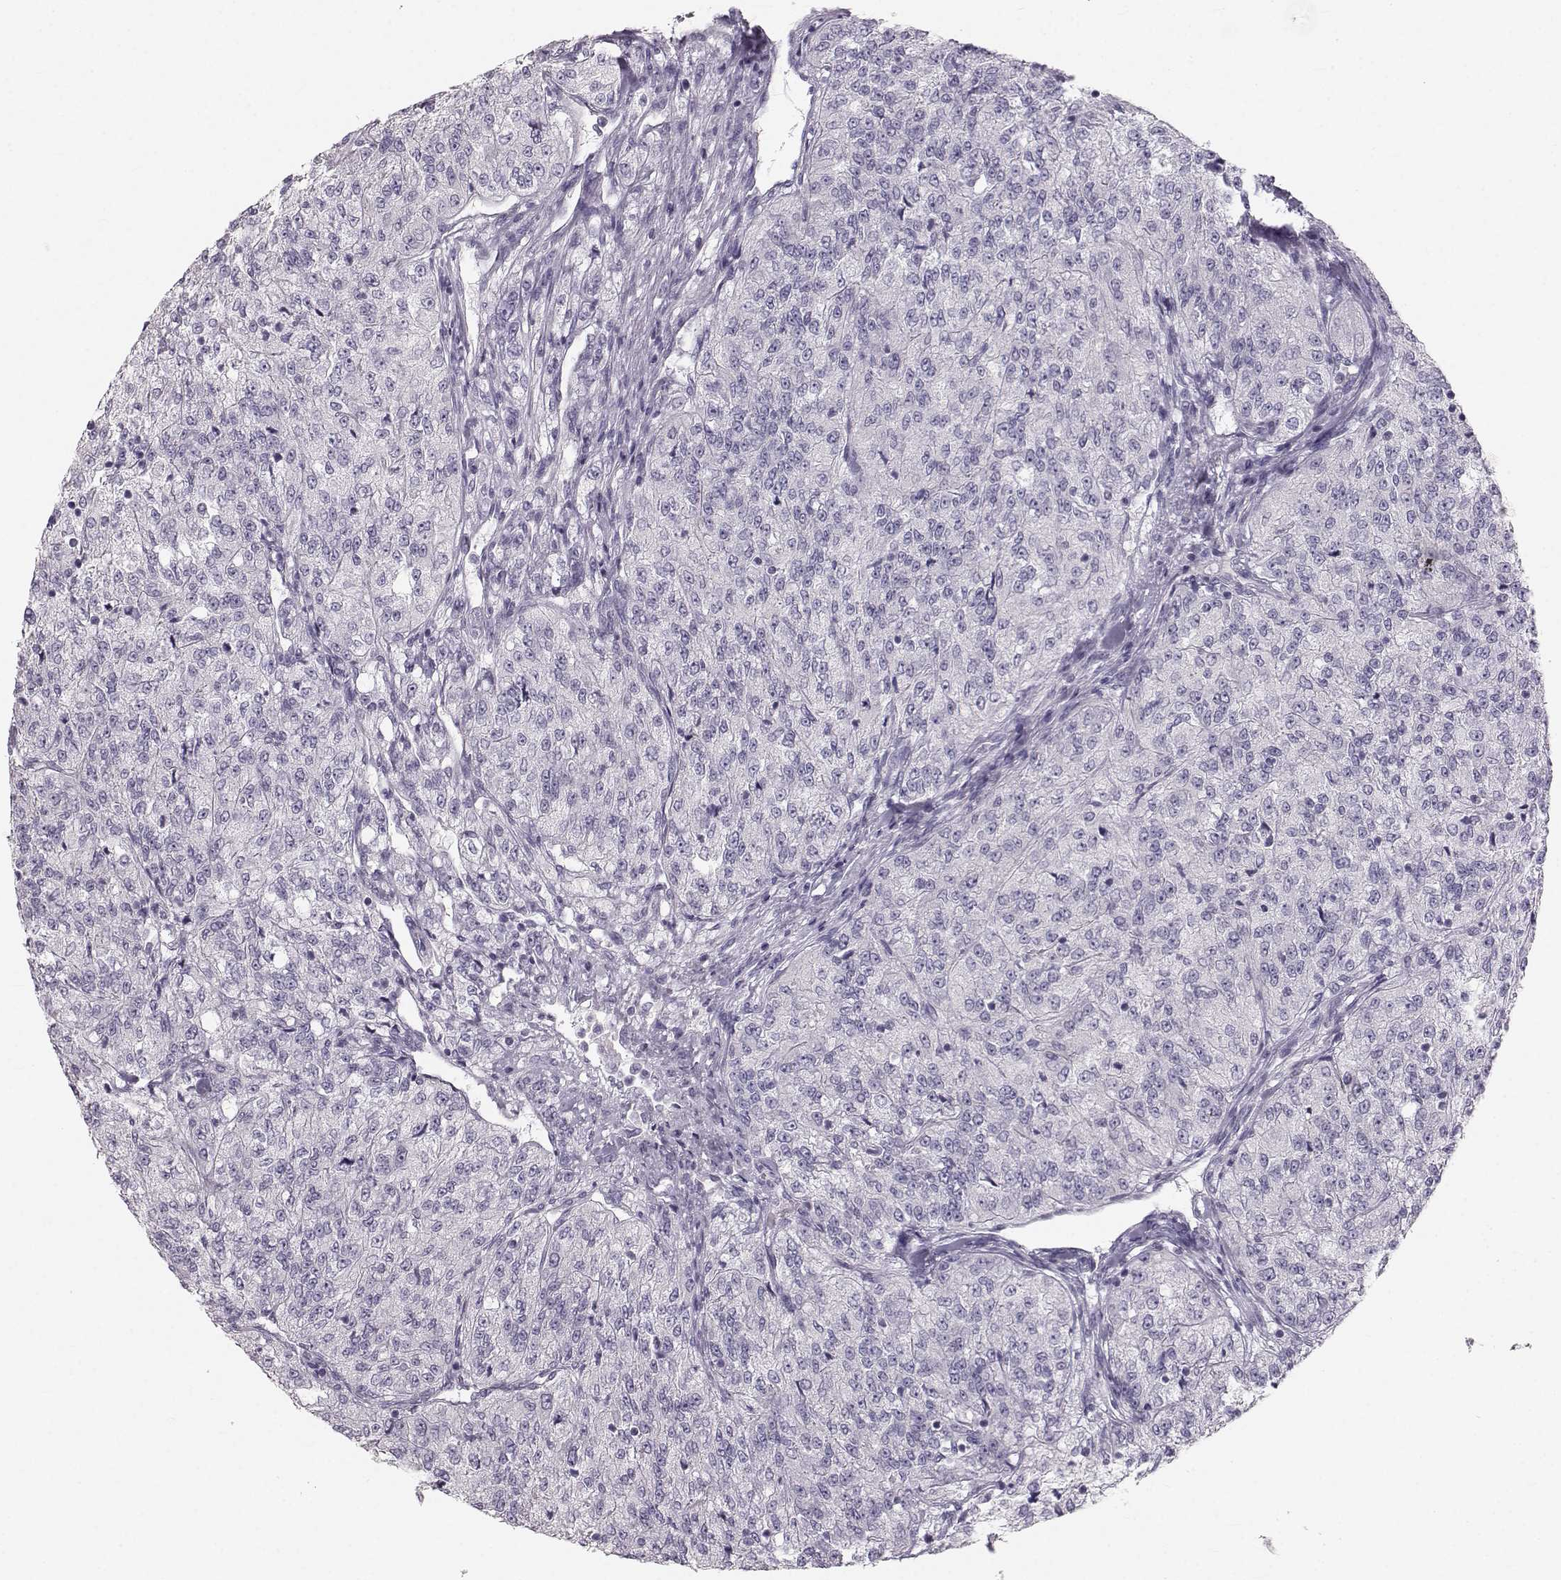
{"staining": {"intensity": "negative", "quantity": "none", "location": "none"}, "tissue": "renal cancer", "cell_type": "Tumor cells", "image_type": "cancer", "snomed": [{"axis": "morphology", "description": "Adenocarcinoma, NOS"}, {"axis": "topography", "description": "Kidney"}], "caption": "IHC image of human renal cancer (adenocarcinoma) stained for a protein (brown), which displays no staining in tumor cells.", "gene": "OIP5", "patient": {"sex": "female", "age": 63}}